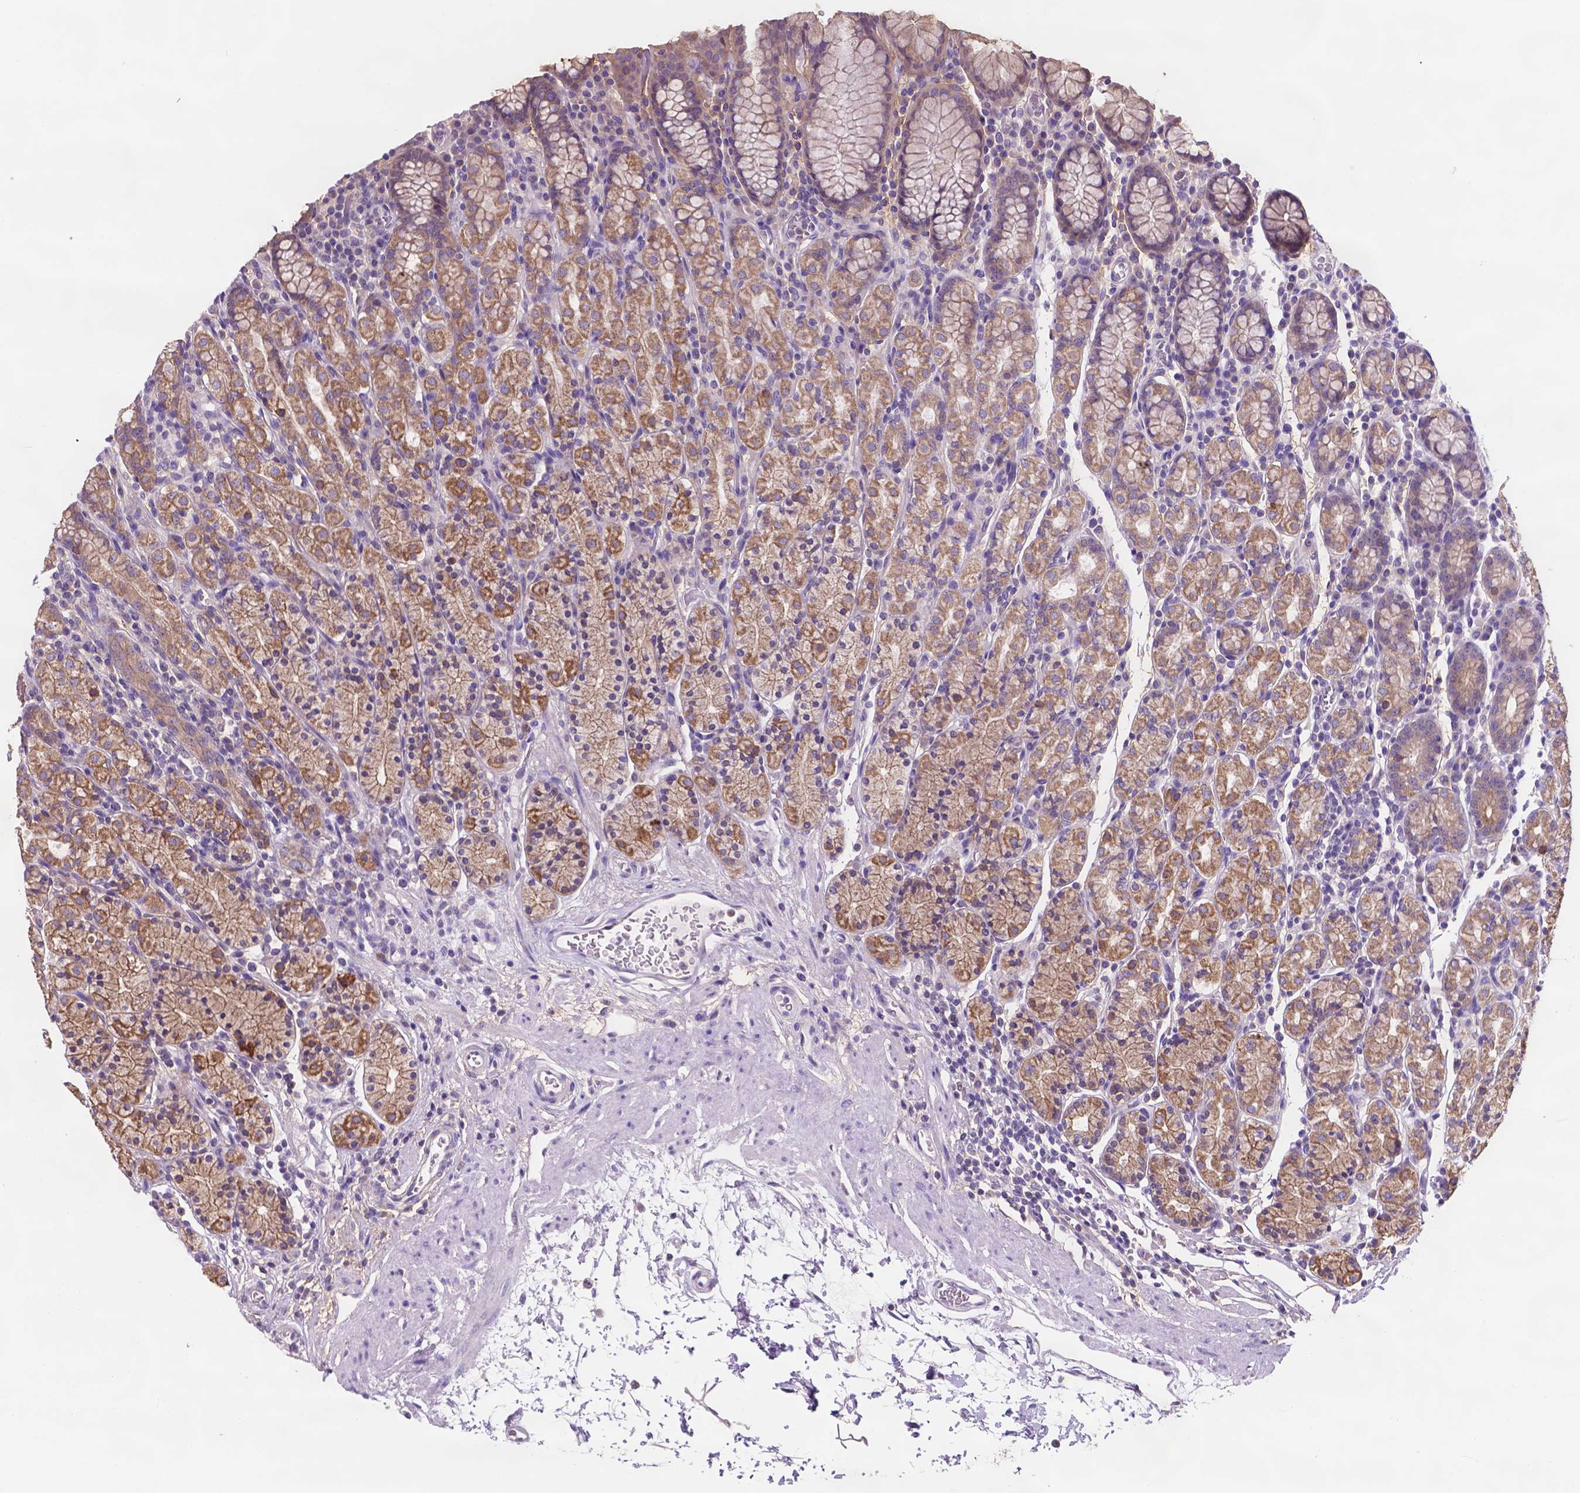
{"staining": {"intensity": "moderate", "quantity": ">75%", "location": "cytoplasmic/membranous"}, "tissue": "stomach", "cell_type": "Glandular cells", "image_type": "normal", "snomed": [{"axis": "morphology", "description": "Normal tissue, NOS"}, {"axis": "topography", "description": "Stomach, upper"}, {"axis": "topography", "description": "Stomach"}], "caption": "IHC micrograph of normal stomach: stomach stained using immunohistochemistry demonstrates medium levels of moderate protein expression localized specifically in the cytoplasmic/membranous of glandular cells, appearing as a cytoplasmic/membranous brown color.", "gene": "MKRN2OS", "patient": {"sex": "male", "age": 62}}